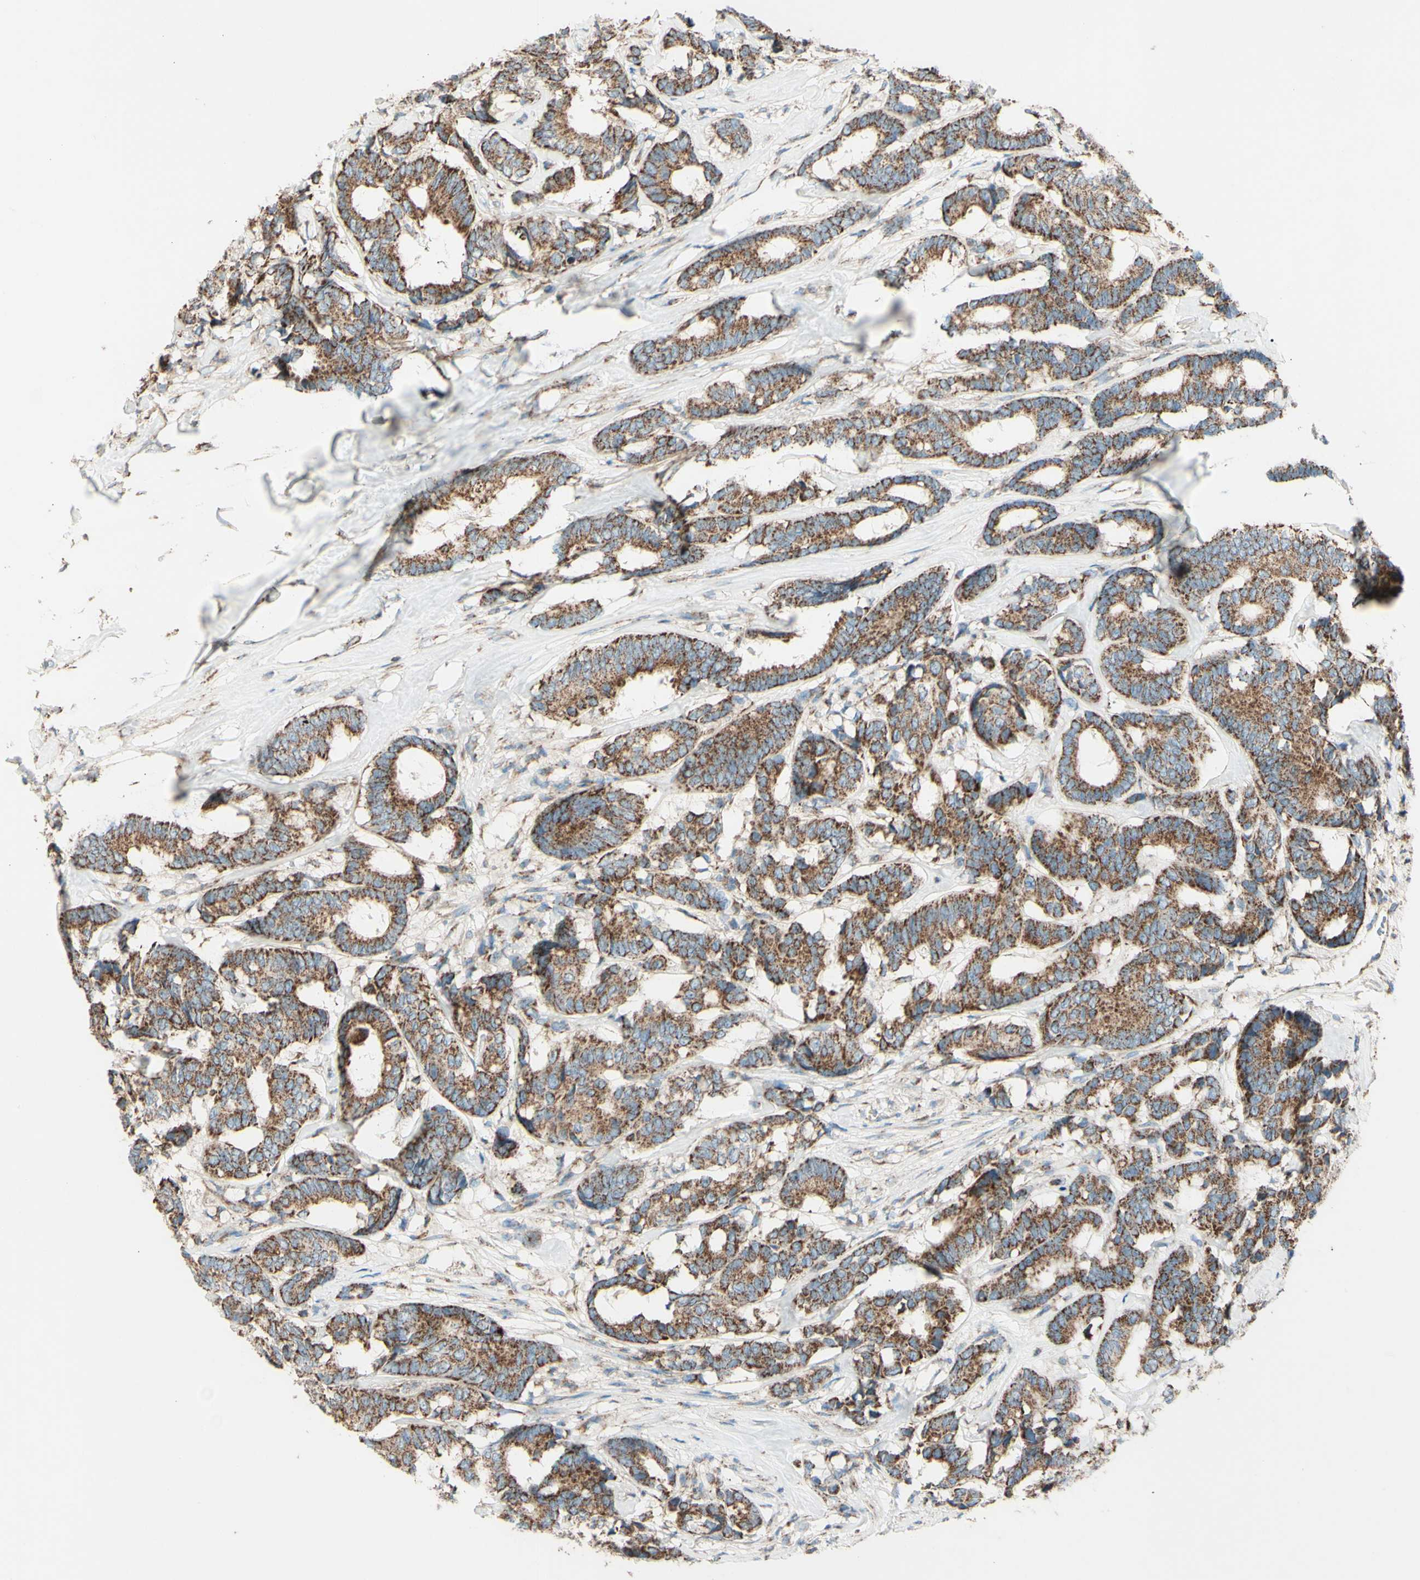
{"staining": {"intensity": "strong", "quantity": ">75%", "location": "cytoplasmic/membranous"}, "tissue": "breast cancer", "cell_type": "Tumor cells", "image_type": "cancer", "snomed": [{"axis": "morphology", "description": "Duct carcinoma"}, {"axis": "topography", "description": "Breast"}], "caption": "This image demonstrates infiltrating ductal carcinoma (breast) stained with immunohistochemistry to label a protein in brown. The cytoplasmic/membranous of tumor cells show strong positivity for the protein. Nuclei are counter-stained blue.", "gene": "RHOT1", "patient": {"sex": "female", "age": 87}}